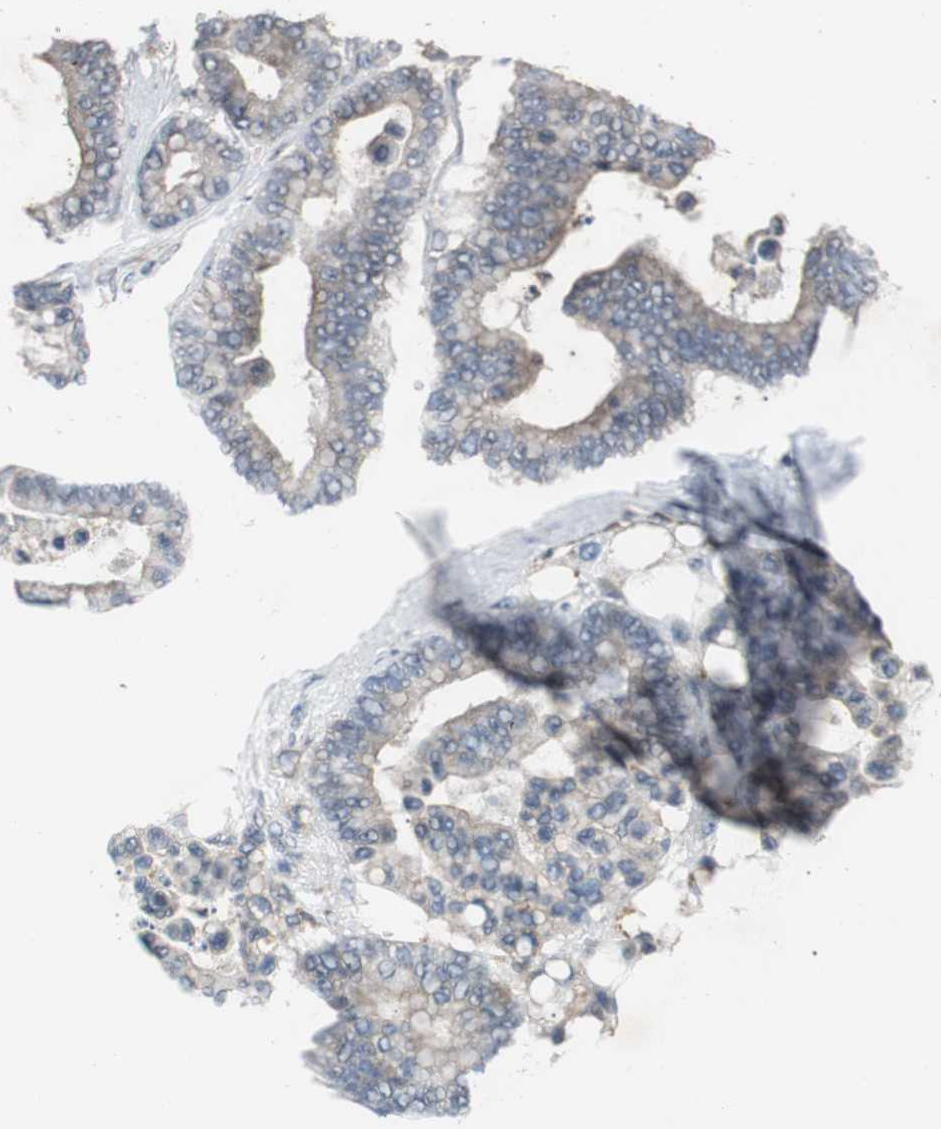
{"staining": {"intensity": "weak", "quantity": ">75%", "location": "cytoplasmic/membranous"}, "tissue": "colorectal cancer", "cell_type": "Tumor cells", "image_type": "cancer", "snomed": [{"axis": "morphology", "description": "Adenocarcinoma, NOS"}, {"axis": "topography", "description": "Colon"}], "caption": "Tumor cells reveal weak cytoplasmic/membranous expression in approximately >75% of cells in colorectal adenocarcinoma. The staining was performed using DAB to visualize the protein expression in brown, while the nuclei were stained in blue with hematoxylin (Magnification: 20x).", "gene": "ZMPSTE24", "patient": {"sex": "male", "age": 82}}